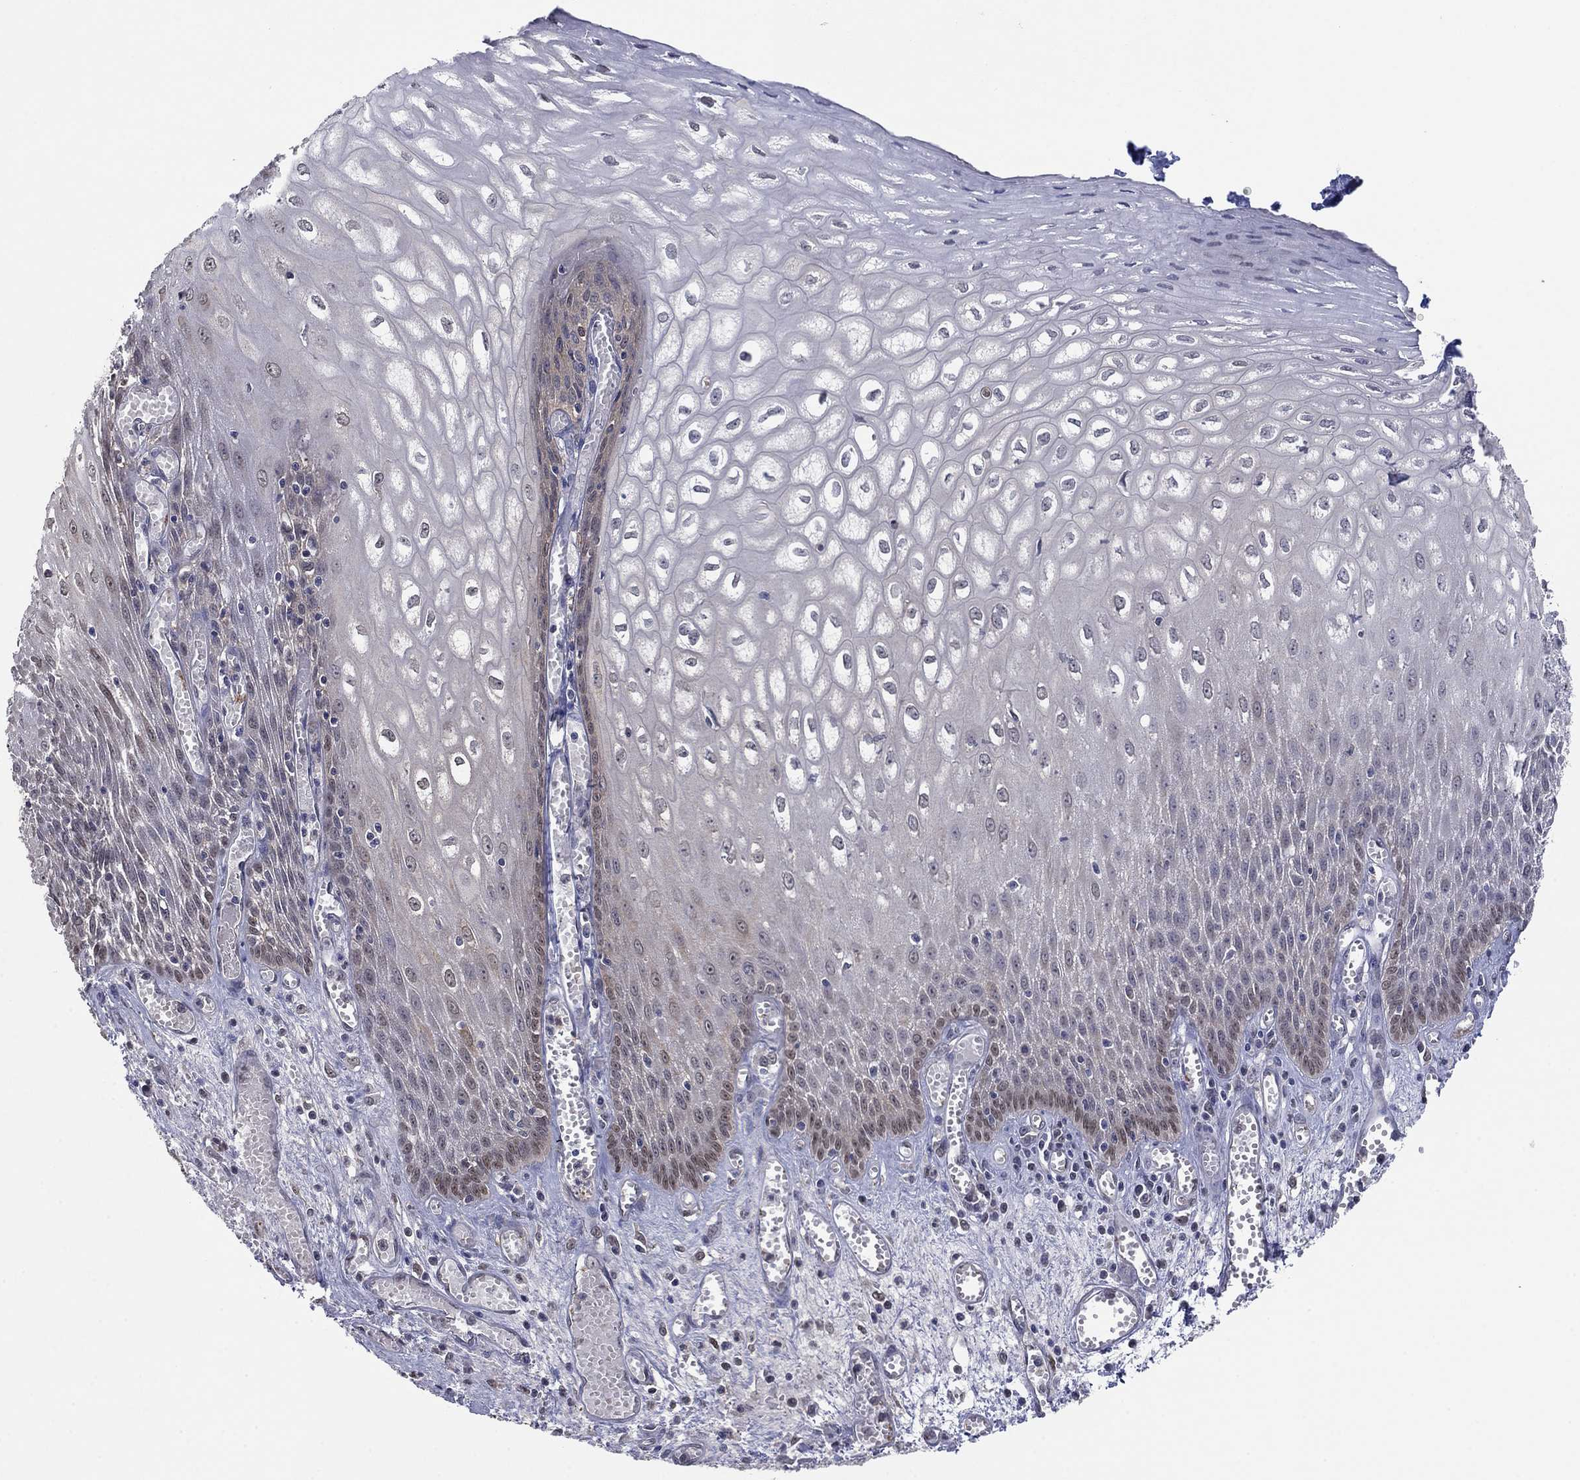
{"staining": {"intensity": "weak", "quantity": "25%-75%", "location": "nuclear"}, "tissue": "esophagus", "cell_type": "Squamous epithelial cells", "image_type": "normal", "snomed": [{"axis": "morphology", "description": "Normal tissue, NOS"}, {"axis": "topography", "description": "Esophagus"}], "caption": "Immunohistochemical staining of unremarkable human esophagus displays 25%-75% levels of weak nuclear protein staining in about 25%-75% of squamous epithelial cells. (Brightfield microscopy of DAB IHC at high magnification).", "gene": "RNF114", "patient": {"sex": "male", "age": 58}}